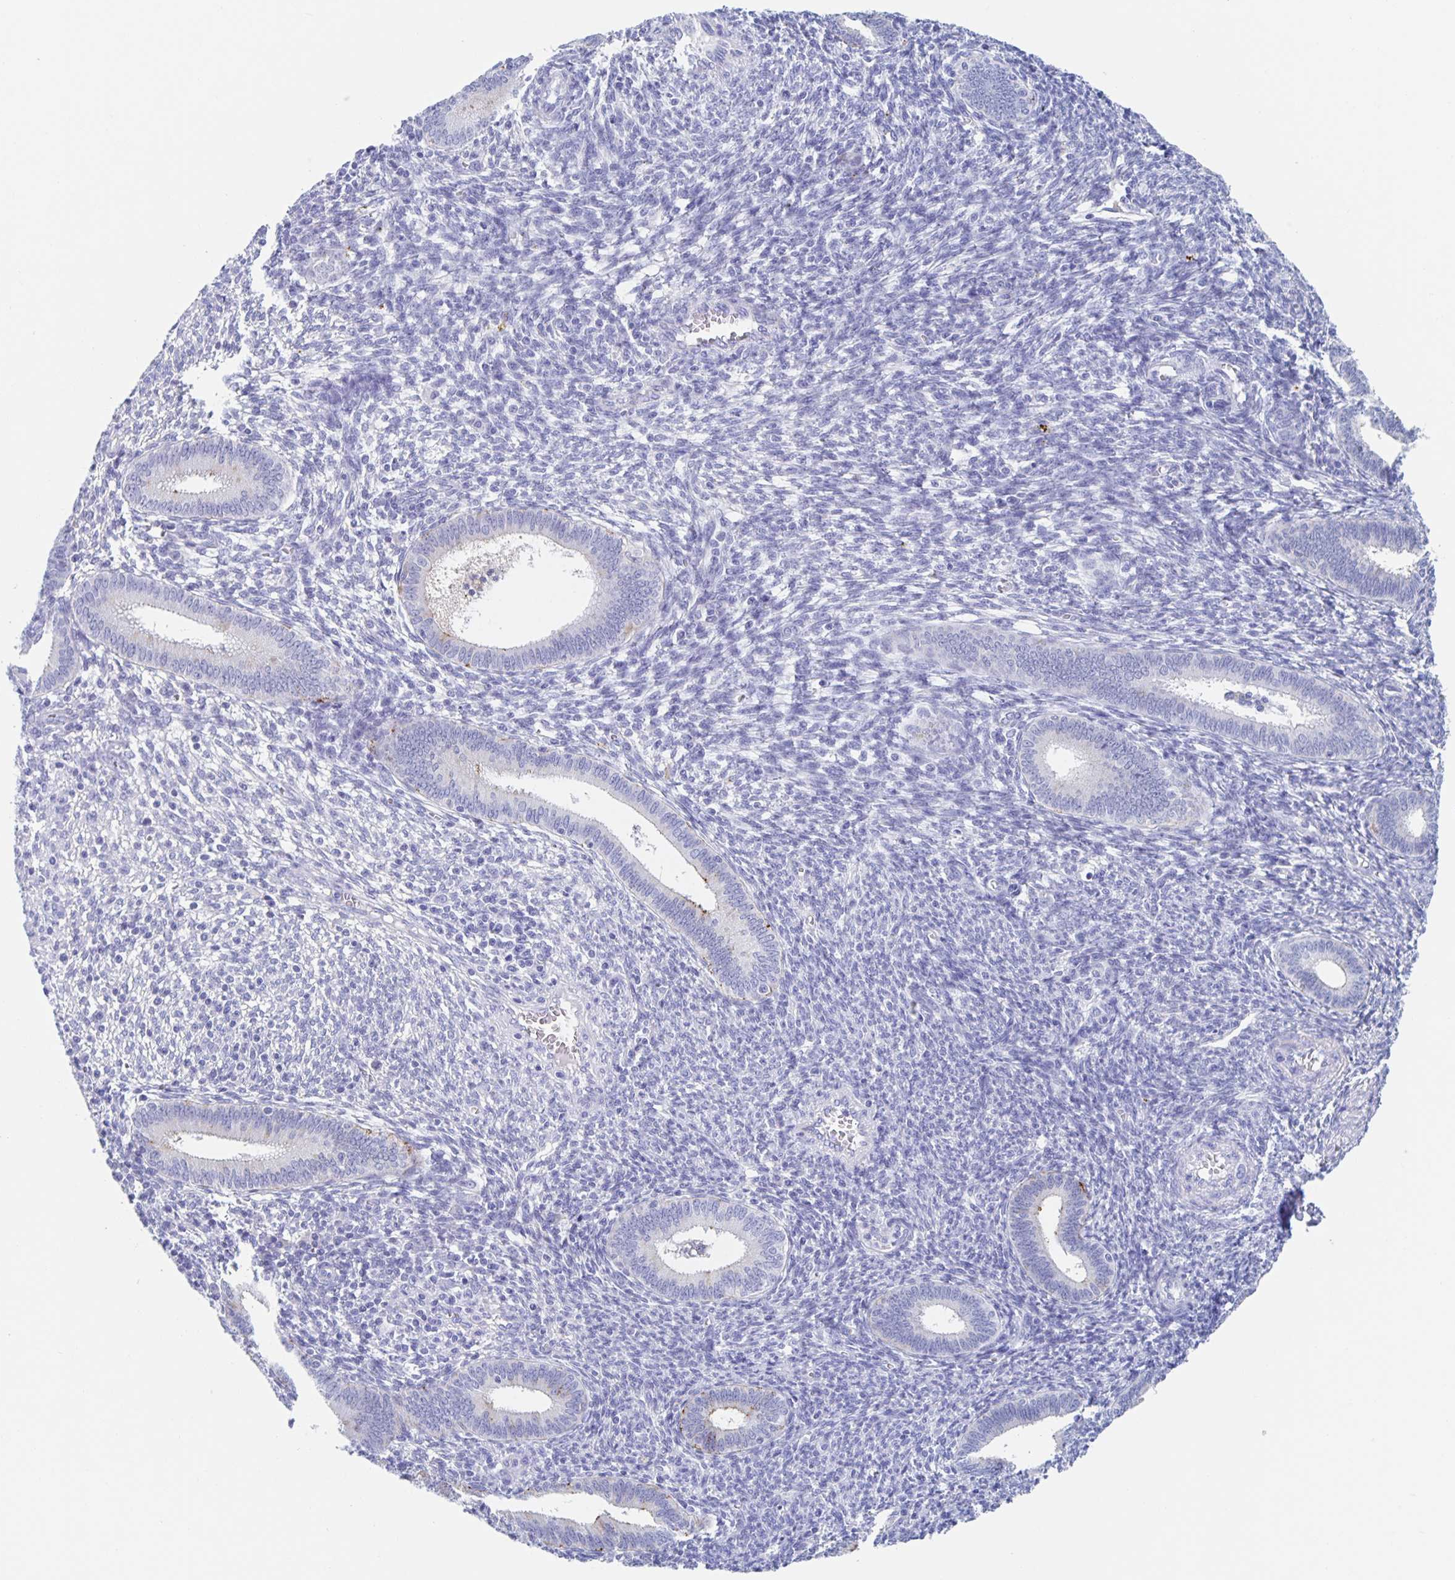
{"staining": {"intensity": "negative", "quantity": "none", "location": "none"}, "tissue": "endometrium", "cell_type": "Cells in endometrial stroma", "image_type": "normal", "snomed": [{"axis": "morphology", "description": "Normal tissue, NOS"}, {"axis": "topography", "description": "Endometrium"}], "caption": "A high-resolution micrograph shows immunohistochemistry (IHC) staining of benign endometrium, which exhibits no significant staining in cells in endometrial stroma.", "gene": "DMBT1", "patient": {"sex": "female", "age": 41}}